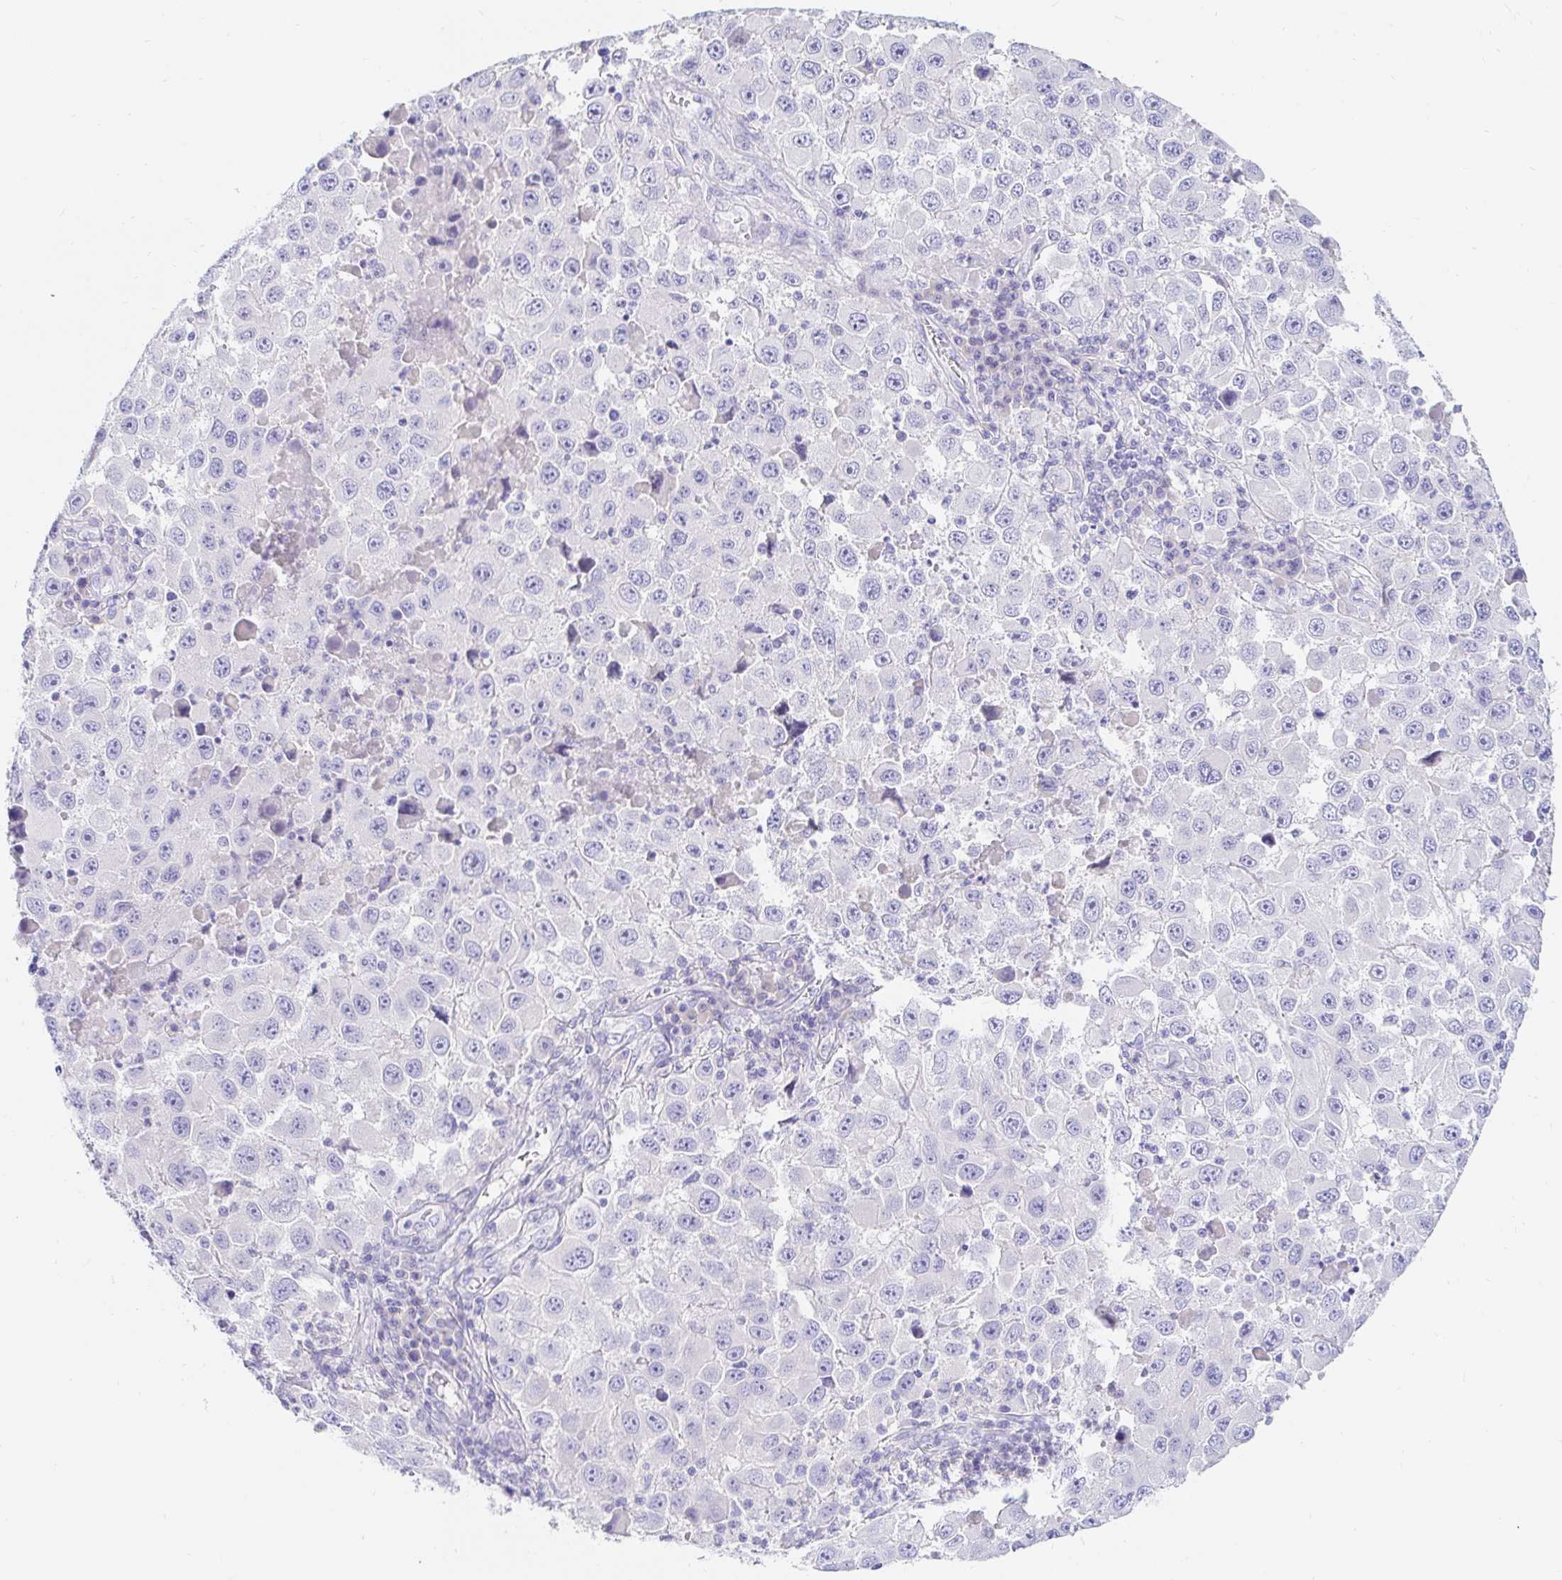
{"staining": {"intensity": "negative", "quantity": "none", "location": "none"}, "tissue": "melanoma", "cell_type": "Tumor cells", "image_type": "cancer", "snomed": [{"axis": "morphology", "description": "Malignant melanoma, Metastatic site"}, {"axis": "topography", "description": "Lymph node"}], "caption": "This is an immunohistochemistry (IHC) micrograph of human melanoma. There is no expression in tumor cells.", "gene": "NR2E1", "patient": {"sex": "female", "age": 67}}